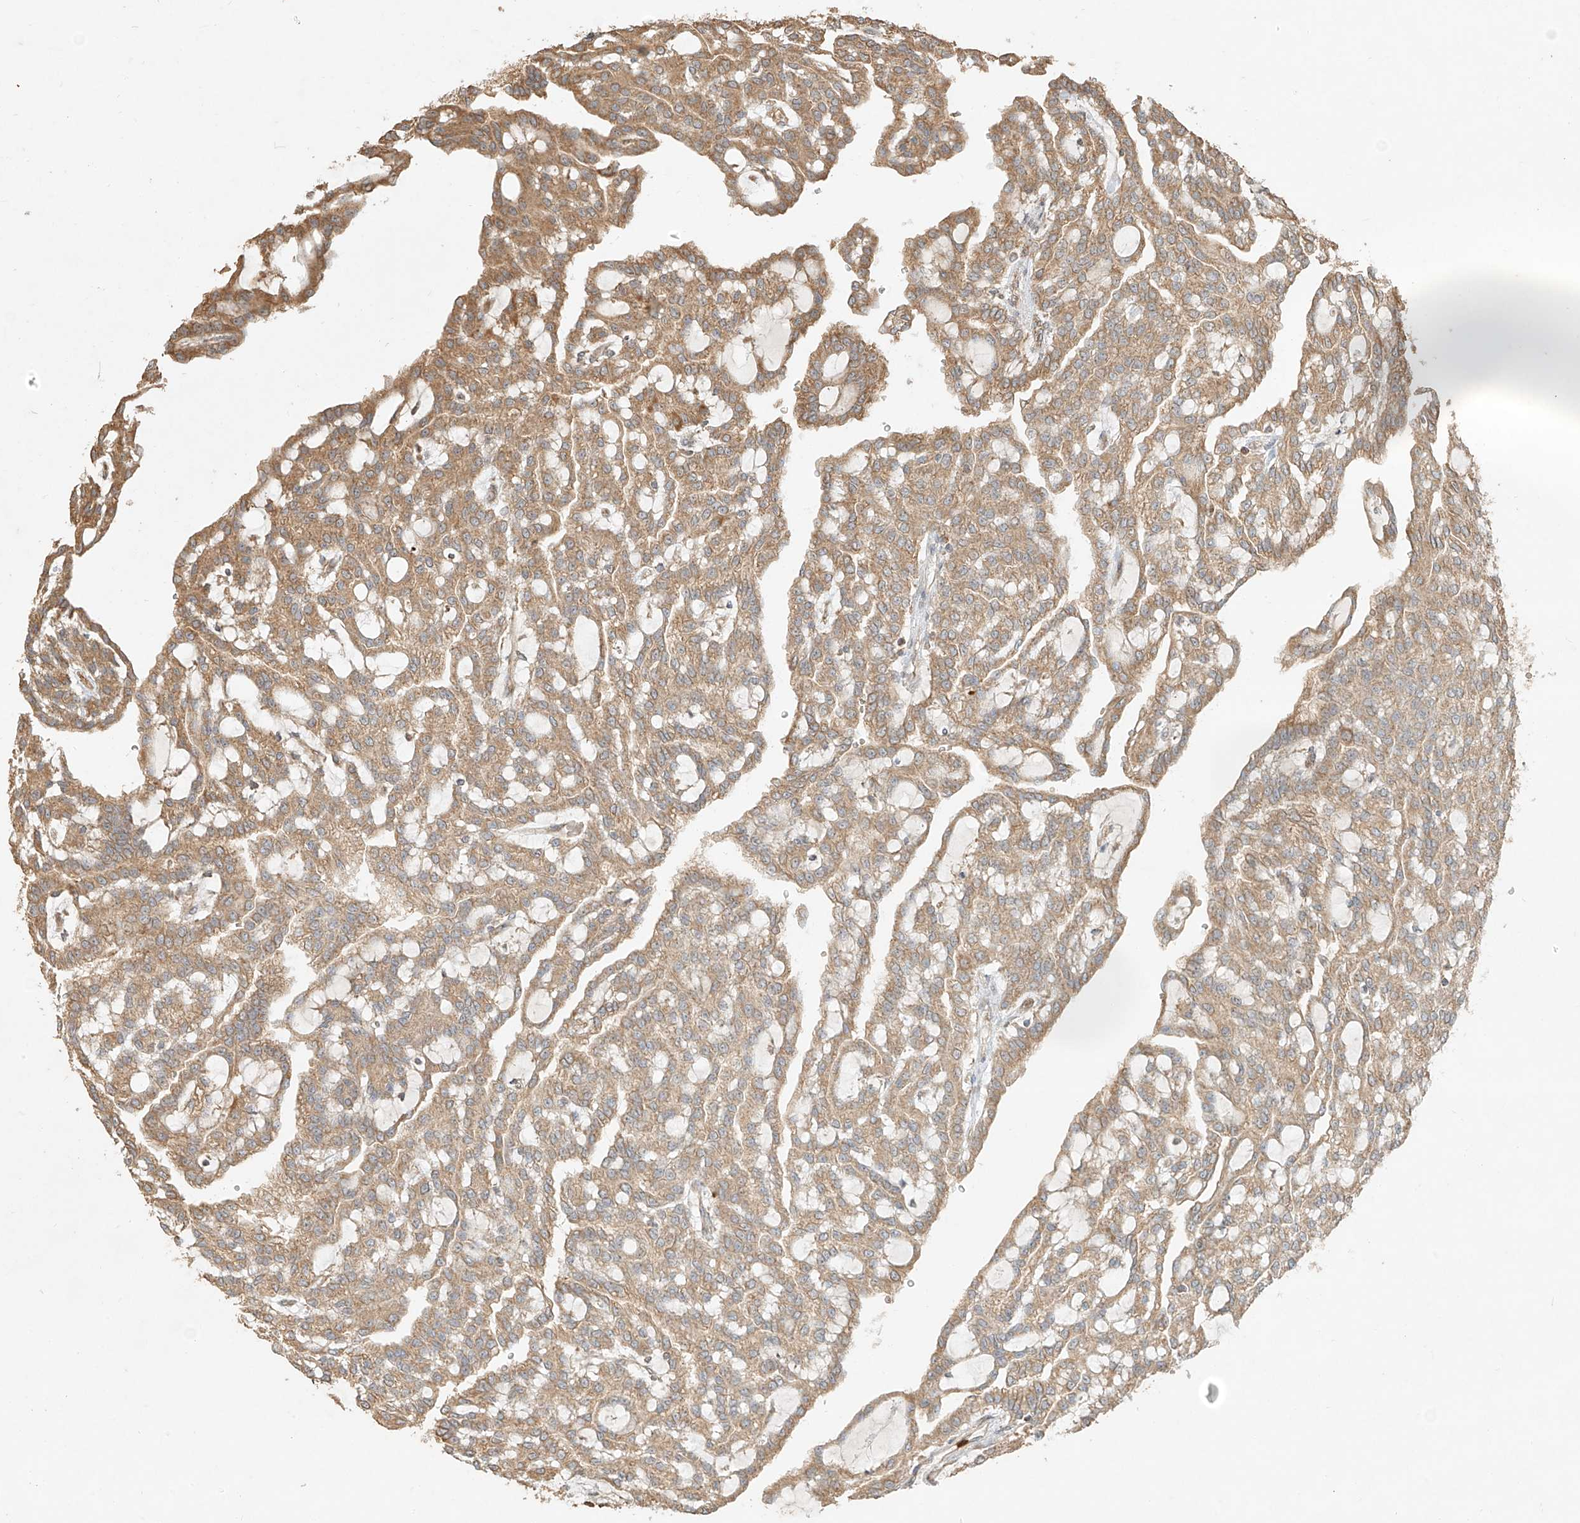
{"staining": {"intensity": "moderate", "quantity": ">75%", "location": "cytoplasmic/membranous"}, "tissue": "renal cancer", "cell_type": "Tumor cells", "image_type": "cancer", "snomed": [{"axis": "morphology", "description": "Adenocarcinoma, NOS"}, {"axis": "topography", "description": "Kidney"}], "caption": "Approximately >75% of tumor cells in human renal adenocarcinoma reveal moderate cytoplasmic/membranous protein positivity as visualized by brown immunohistochemical staining.", "gene": "EFNB1", "patient": {"sex": "male", "age": 63}}